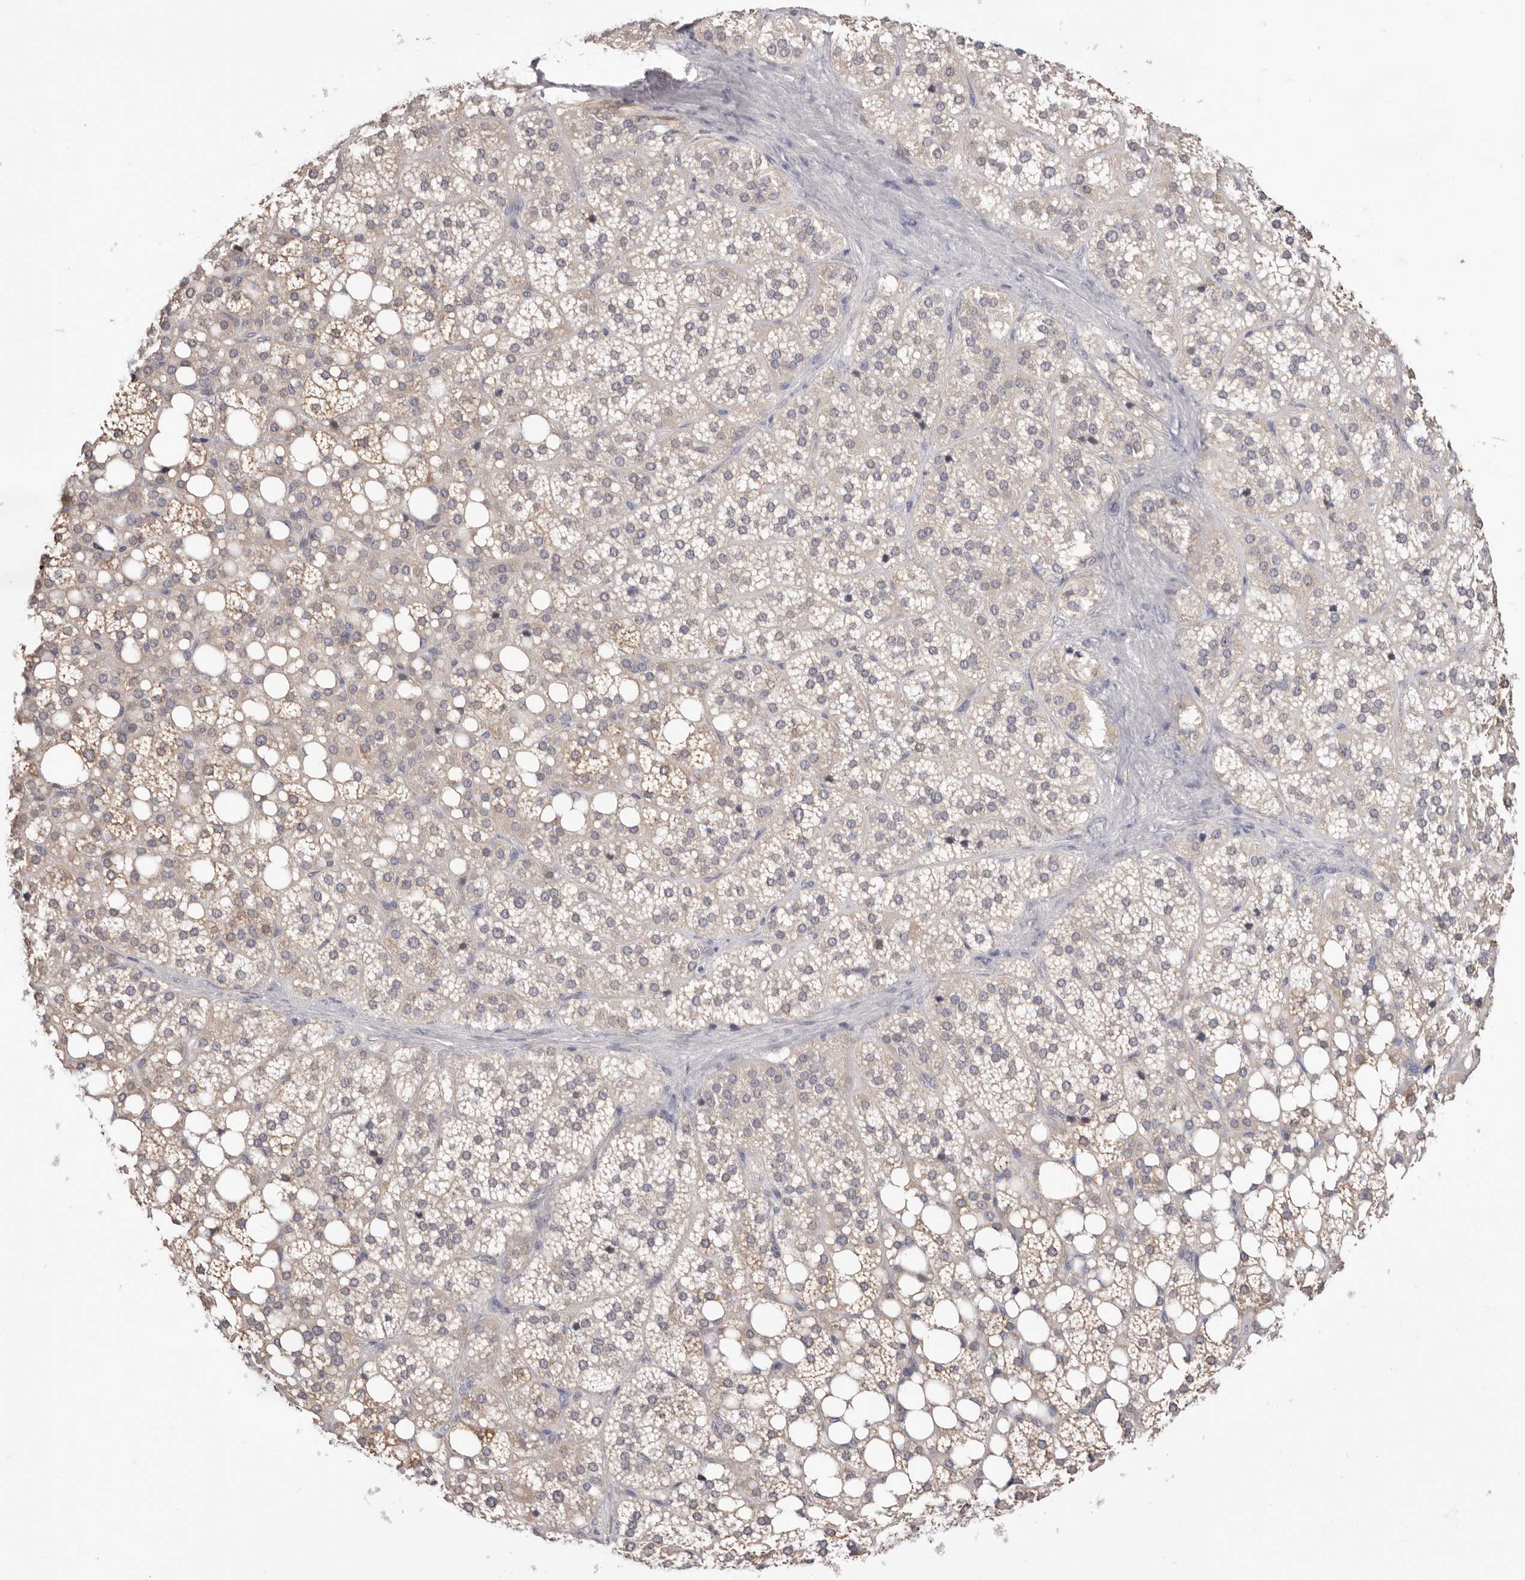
{"staining": {"intensity": "moderate", "quantity": "<25%", "location": "cytoplasmic/membranous"}, "tissue": "adrenal gland", "cell_type": "Glandular cells", "image_type": "normal", "snomed": [{"axis": "morphology", "description": "Normal tissue, NOS"}, {"axis": "topography", "description": "Adrenal gland"}], "caption": "A high-resolution micrograph shows IHC staining of normal adrenal gland, which shows moderate cytoplasmic/membranous staining in about <25% of glandular cells. (DAB IHC with brightfield microscopy, high magnification).", "gene": "DOP1A", "patient": {"sex": "female", "age": 59}}